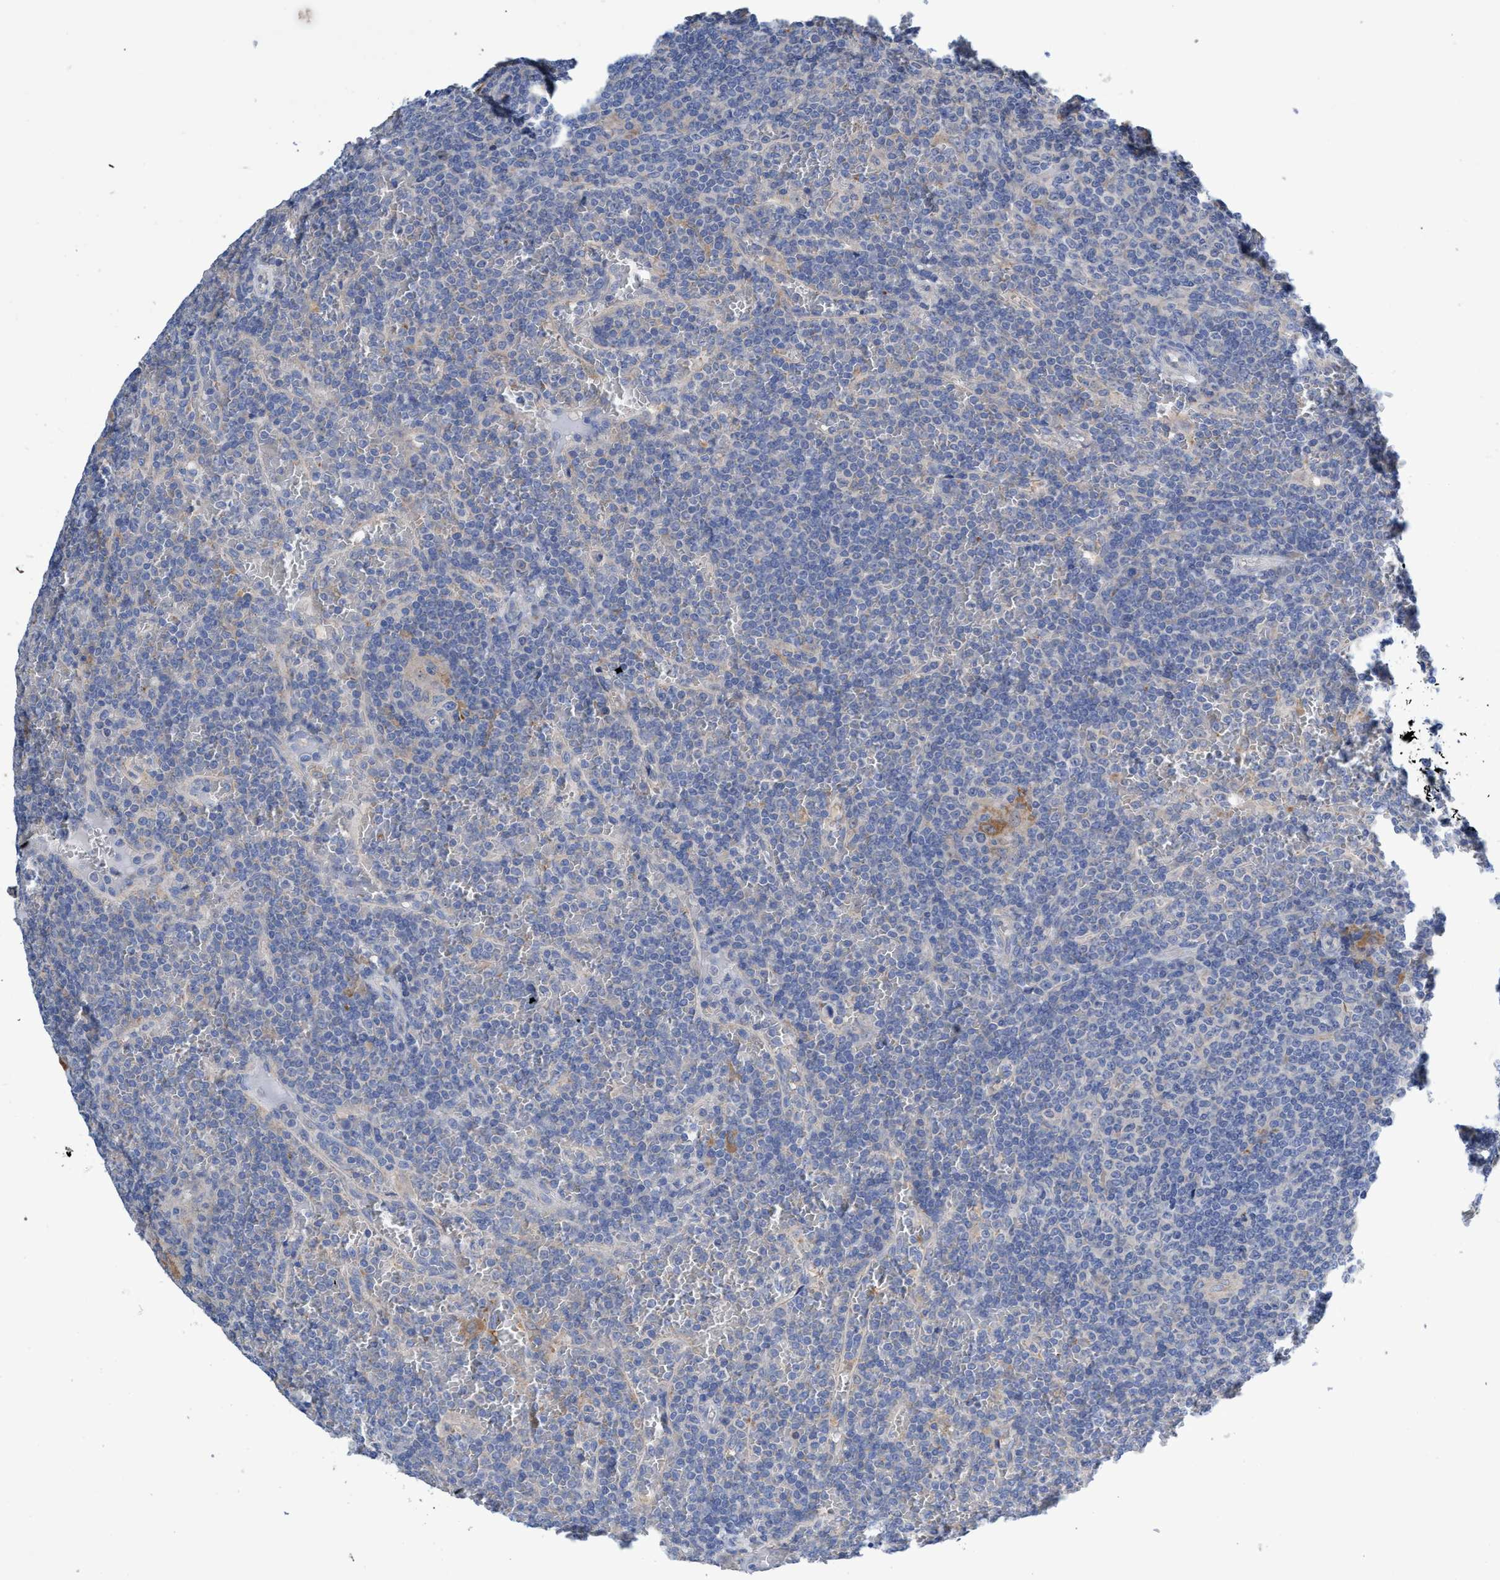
{"staining": {"intensity": "negative", "quantity": "none", "location": "none"}, "tissue": "lymphoma", "cell_type": "Tumor cells", "image_type": "cancer", "snomed": [{"axis": "morphology", "description": "Malignant lymphoma, non-Hodgkin's type, Low grade"}, {"axis": "topography", "description": "Spleen"}], "caption": "Tumor cells are negative for protein expression in human low-grade malignant lymphoma, non-Hodgkin's type. (DAB immunohistochemistry, high magnification).", "gene": "SVEP1", "patient": {"sex": "female", "age": 19}}